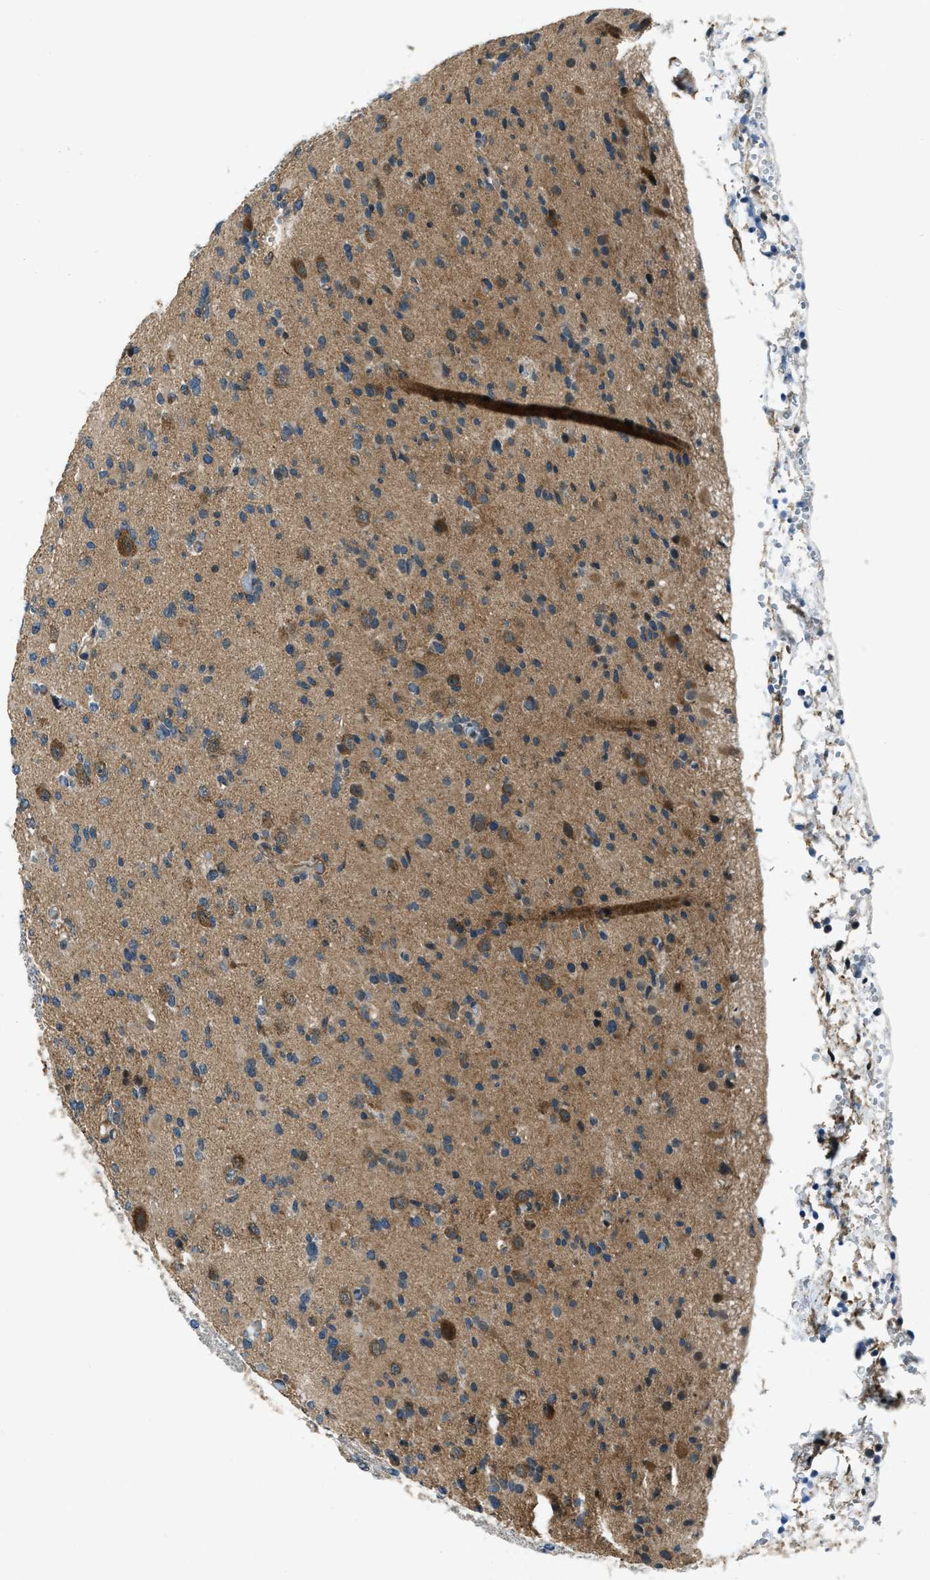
{"staining": {"intensity": "weak", "quantity": ">75%", "location": "cytoplasmic/membranous"}, "tissue": "glioma", "cell_type": "Tumor cells", "image_type": "cancer", "snomed": [{"axis": "morphology", "description": "Glioma, malignant, Low grade"}, {"axis": "topography", "description": "Brain"}], "caption": "Protein expression analysis of malignant glioma (low-grade) reveals weak cytoplasmic/membranous positivity in about >75% of tumor cells.", "gene": "NUDCD3", "patient": {"sex": "female", "age": 22}}